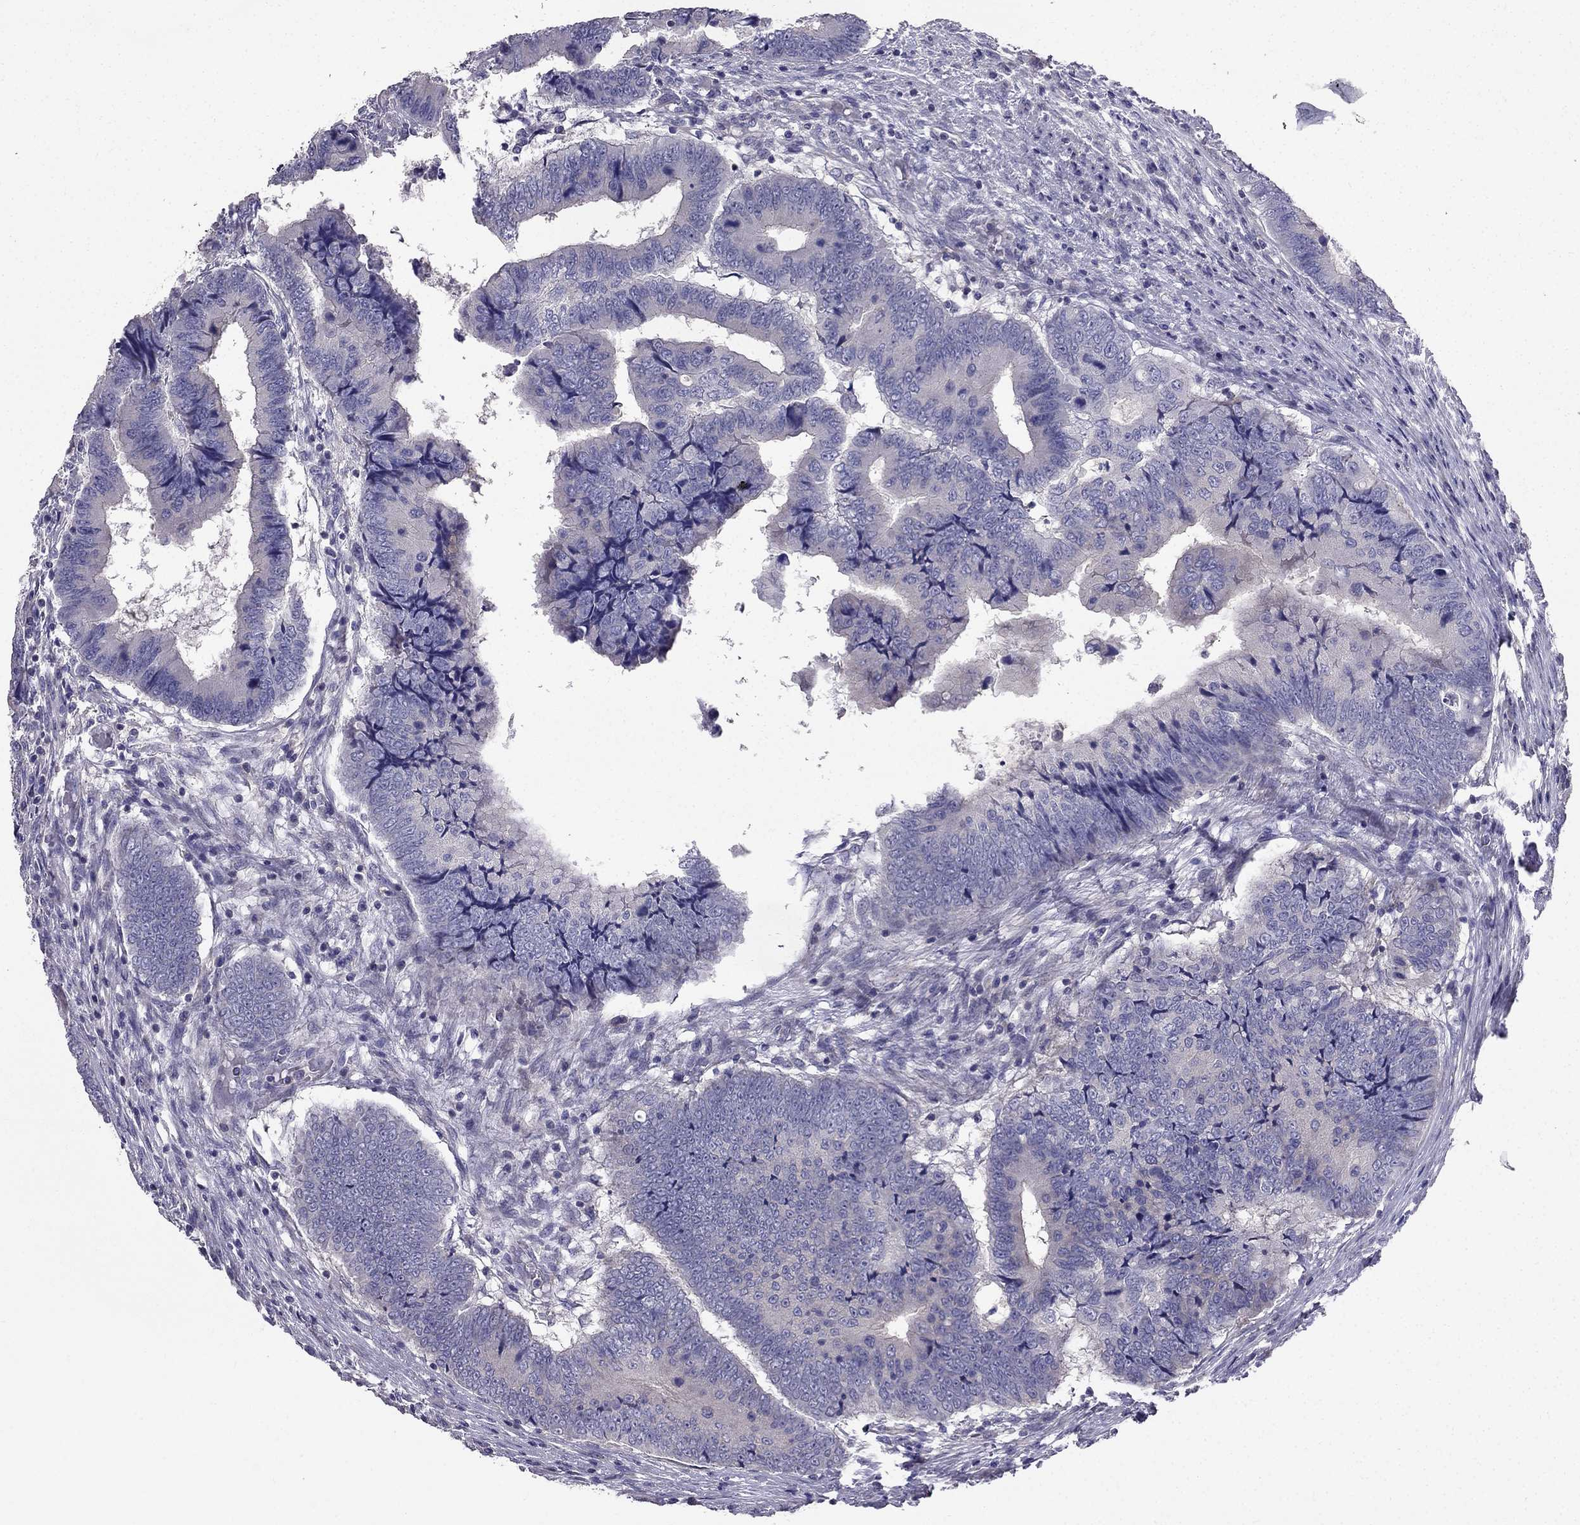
{"staining": {"intensity": "negative", "quantity": "none", "location": "none"}, "tissue": "colorectal cancer", "cell_type": "Tumor cells", "image_type": "cancer", "snomed": [{"axis": "morphology", "description": "Adenocarcinoma, NOS"}, {"axis": "topography", "description": "Colon"}], "caption": "Tumor cells are negative for protein expression in human colorectal cancer (adenocarcinoma).", "gene": "AS3MT", "patient": {"sex": "male", "age": 53}}